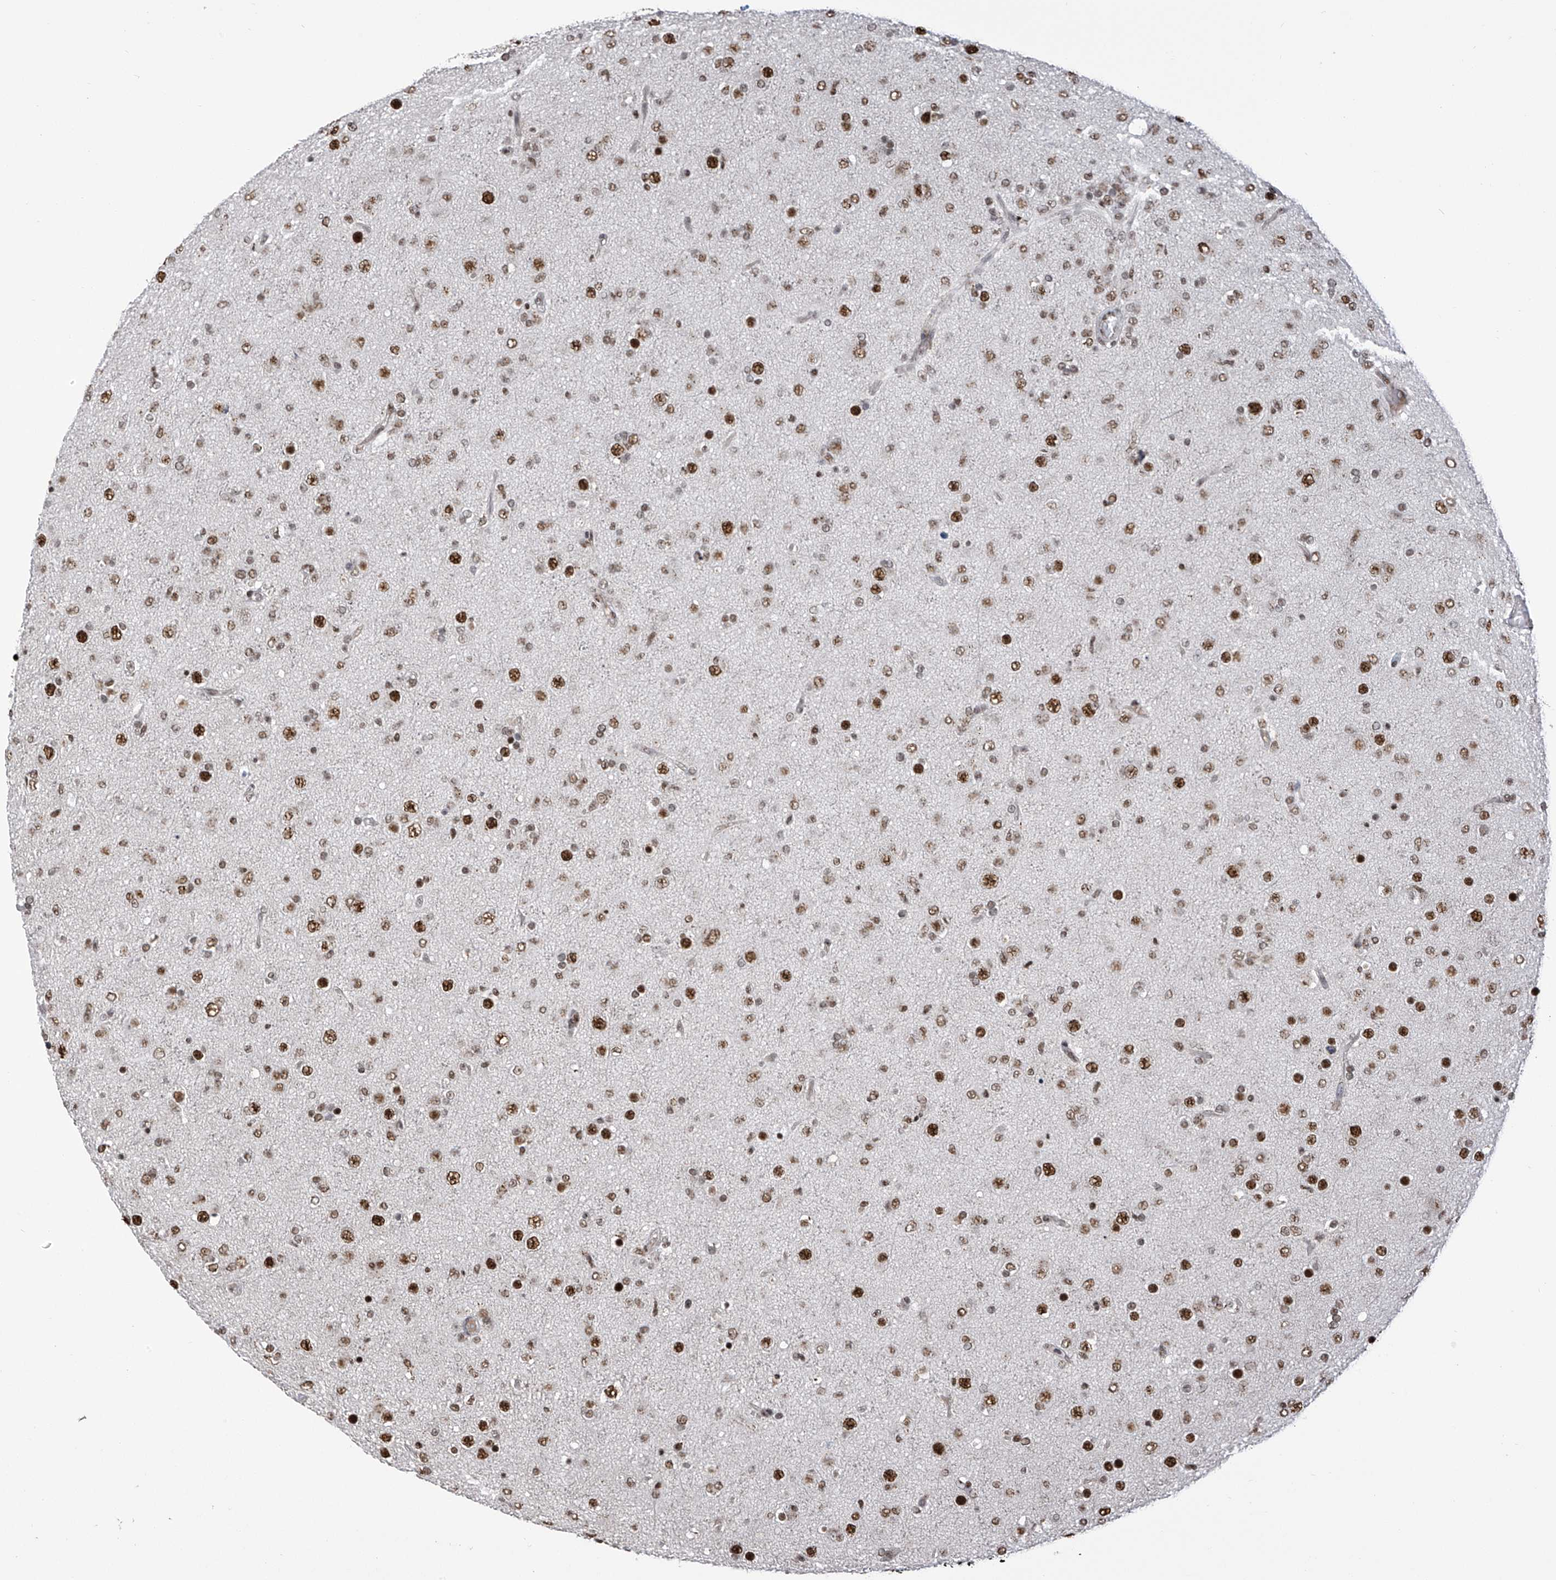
{"staining": {"intensity": "strong", "quantity": "25%-75%", "location": "nuclear"}, "tissue": "glioma", "cell_type": "Tumor cells", "image_type": "cancer", "snomed": [{"axis": "morphology", "description": "Glioma, malignant, Low grade"}, {"axis": "topography", "description": "Brain"}], "caption": "An image showing strong nuclear expression in approximately 25%-75% of tumor cells in low-grade glioma (malignant), as visualized by brown immunohistochemical staining.", "gene": "APLF", "patient": {"sex": "male", "age": 65}}